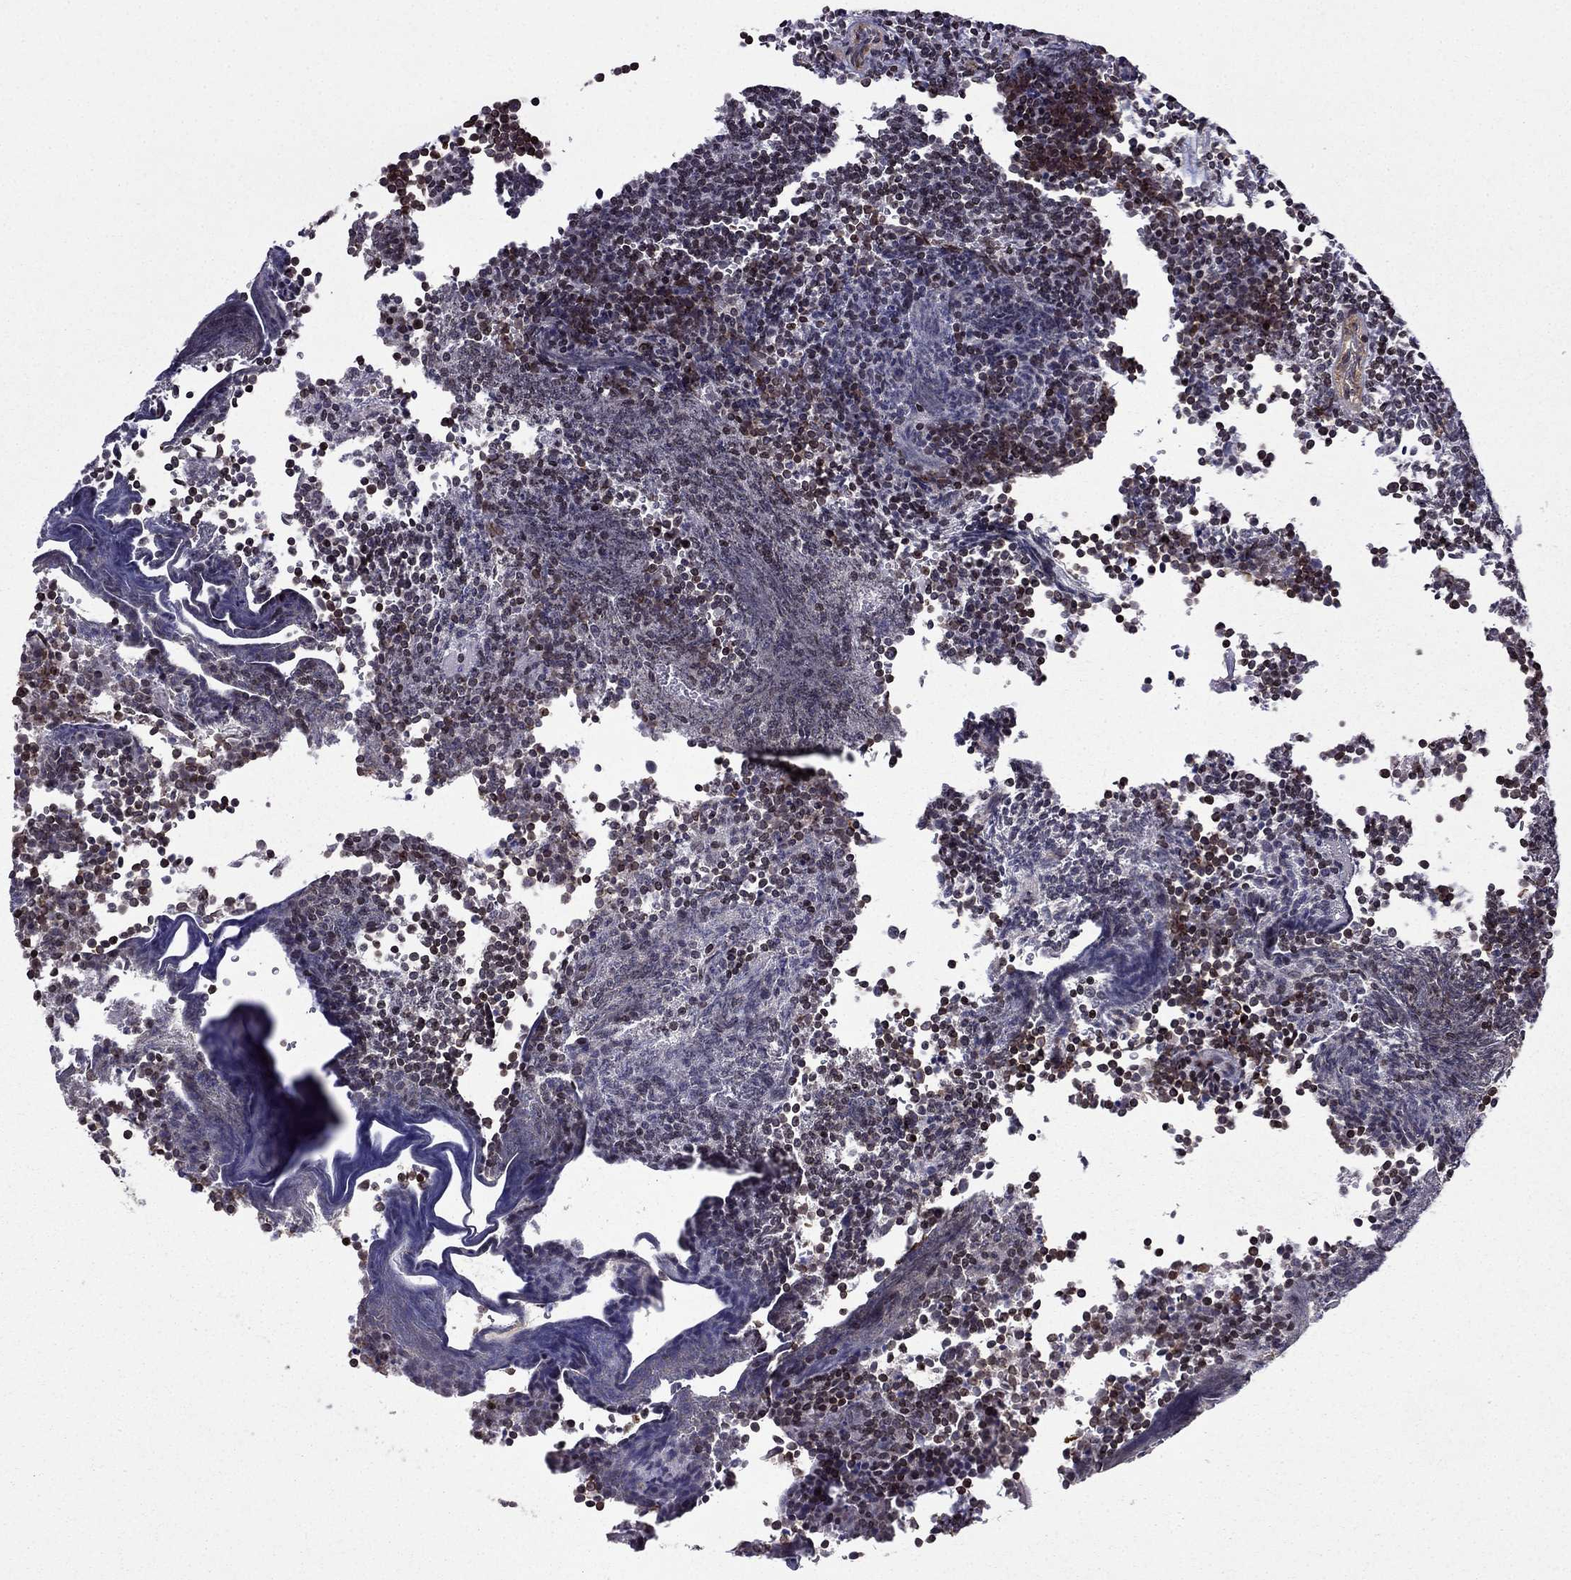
{"staining": {"intensity": "moderate", "quantity": ">75%", "location": "nuclear"}, "tissue": "lymphoma", "cell_type": "Tumor cells", "image_type": "cancer", "snomed": [{"axis": "morphology", "description": "Malignant lymphoma, non-Hodgkin's type, Low grade"}, {"axis": "topography", "description": "Brain"}], "caption": "DAB (3,3'-diaminobenzidine) immunohistochemical staining of lymphoma shows moderate nuclear protein staining in about >75% of tumor cells.", "gene": "CDC42BPA", "patient": {"sex": "female", "age": 66}}